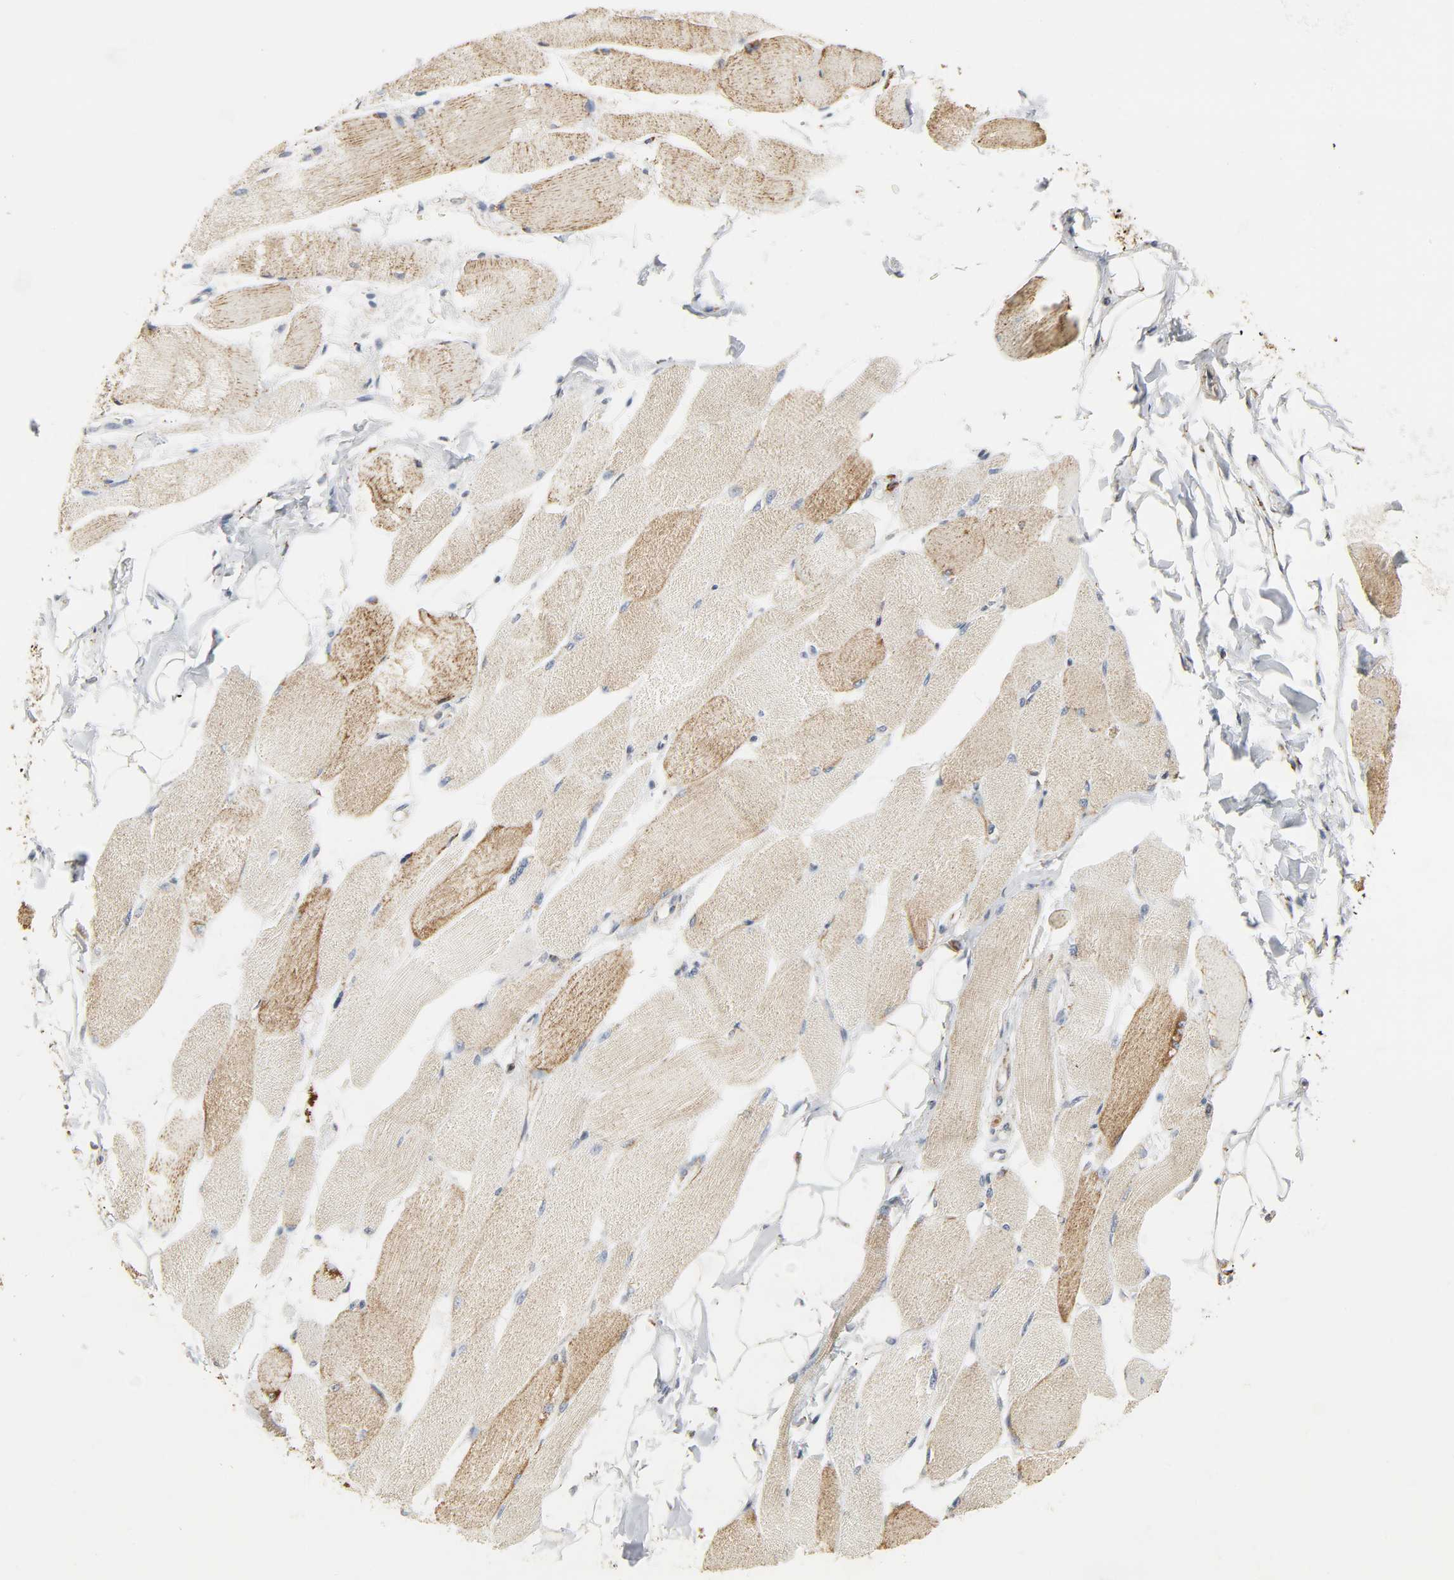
{"staining": {"intensity": "moderate", "quantity": "25%-75%", "location": "cytoplasmic/membranous"}, "tissue": "skeletal muscle", "cell_type": "Myocytes", "image_type": "normal", "snomed": [{"axis": "morphology", "description": "Normal tissue, NOS"}, {"axis": "topography", "description": "Skeletal muscle"}, {"axis": "topography", "description": "Peripheral nerve tissue"}], "caption": "Immunohistochemical staining of unremarkable human skeletal muscle displays medium levels of moderate cytoplasmic/membranous positivity in about 25%-75% of myocytes.", "gene": "ACAT1", "patient": {"sex": "female", "age": 84}}